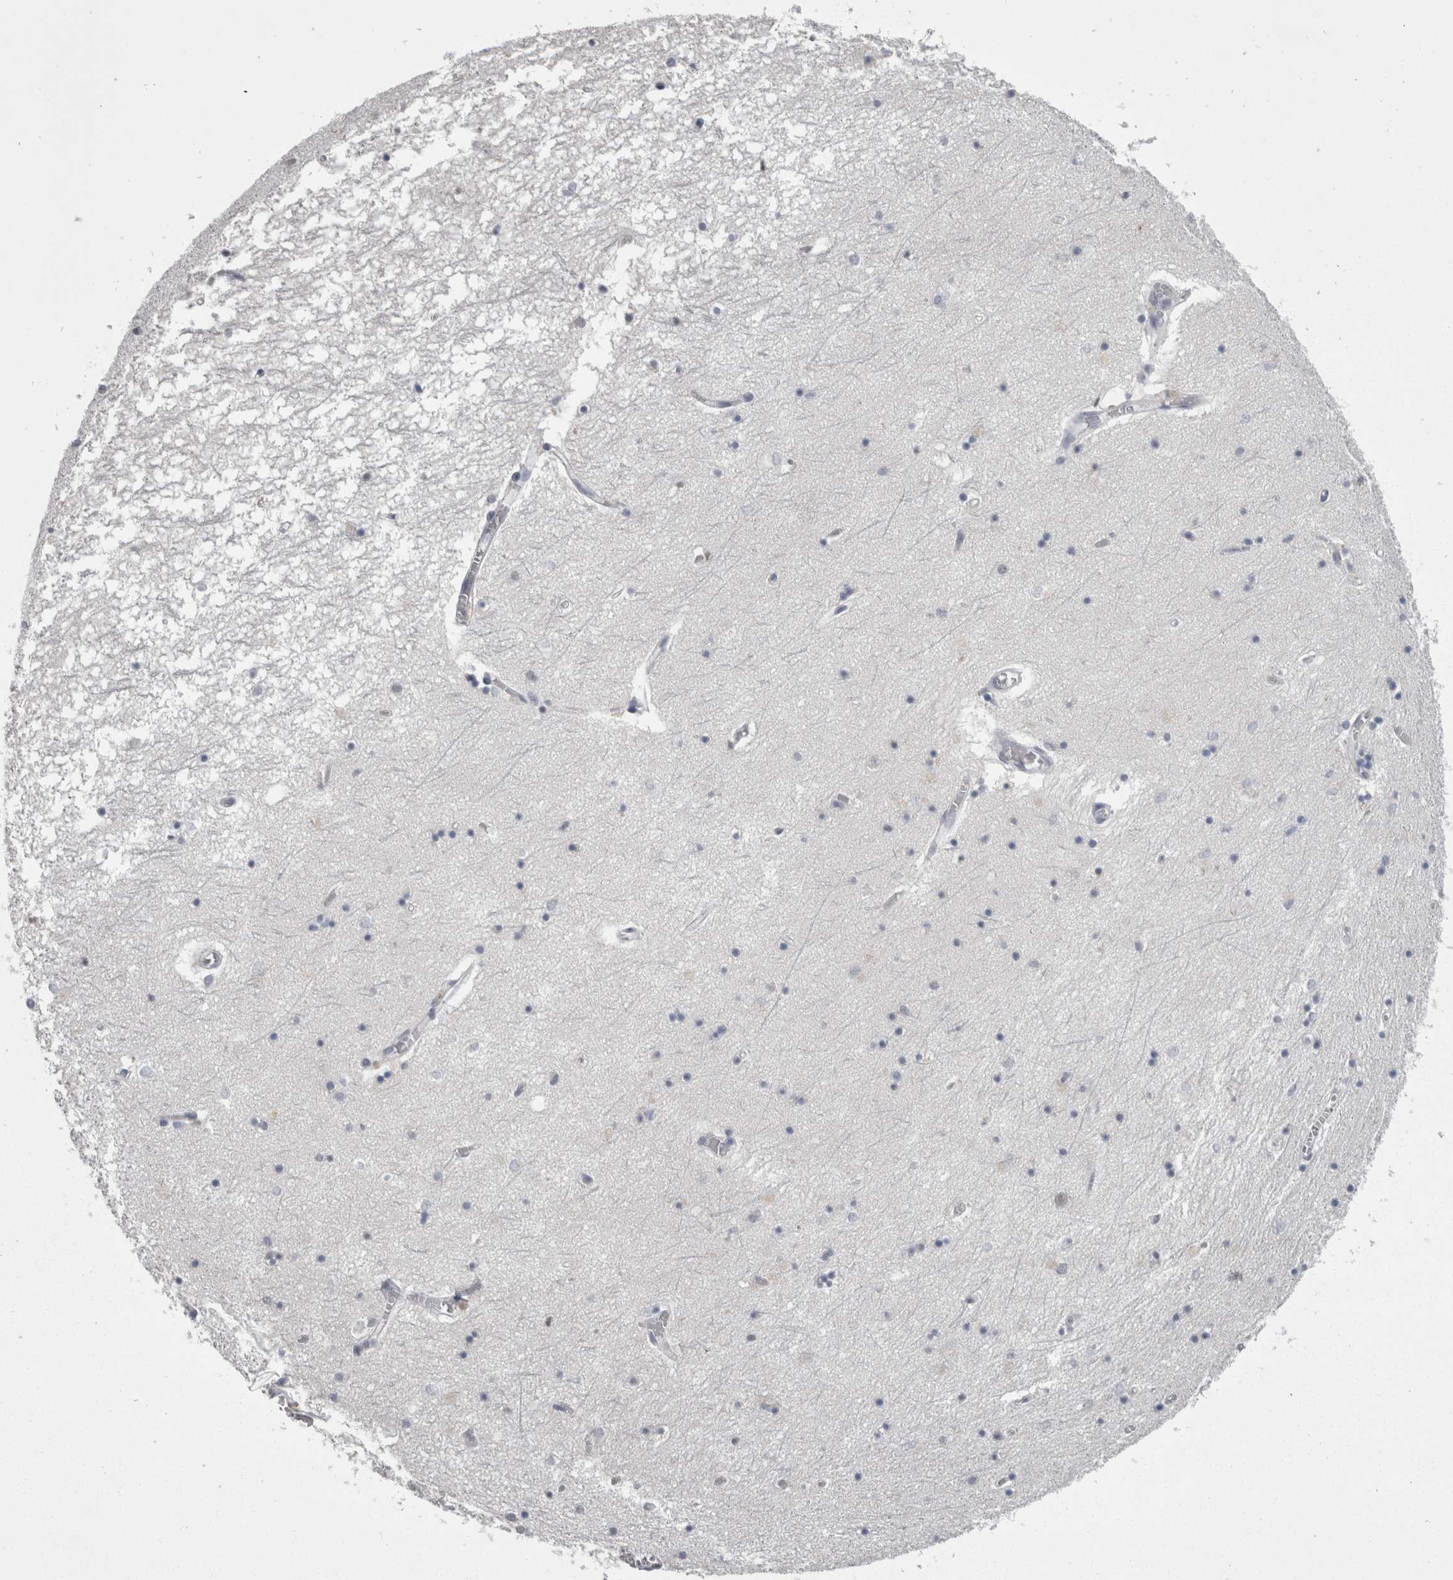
{"staining": {"intensity": "negative", "quantity": "none", "location": "none"}, "tissue": "hippocampus", "cell_type": "Glial cells", "image_type": "normal", "snomed": [{"axis": "morphology", "description": "Normal tissue, NOS"}, {"axis": "topography", "description": "Hippocampus"}], "caption": "This is an IHC image of unremarkable human hippocampus. There is no positivity in glial cells.", "gene": "C1orf54", "patient": {"sex": "male", "age": 70}}